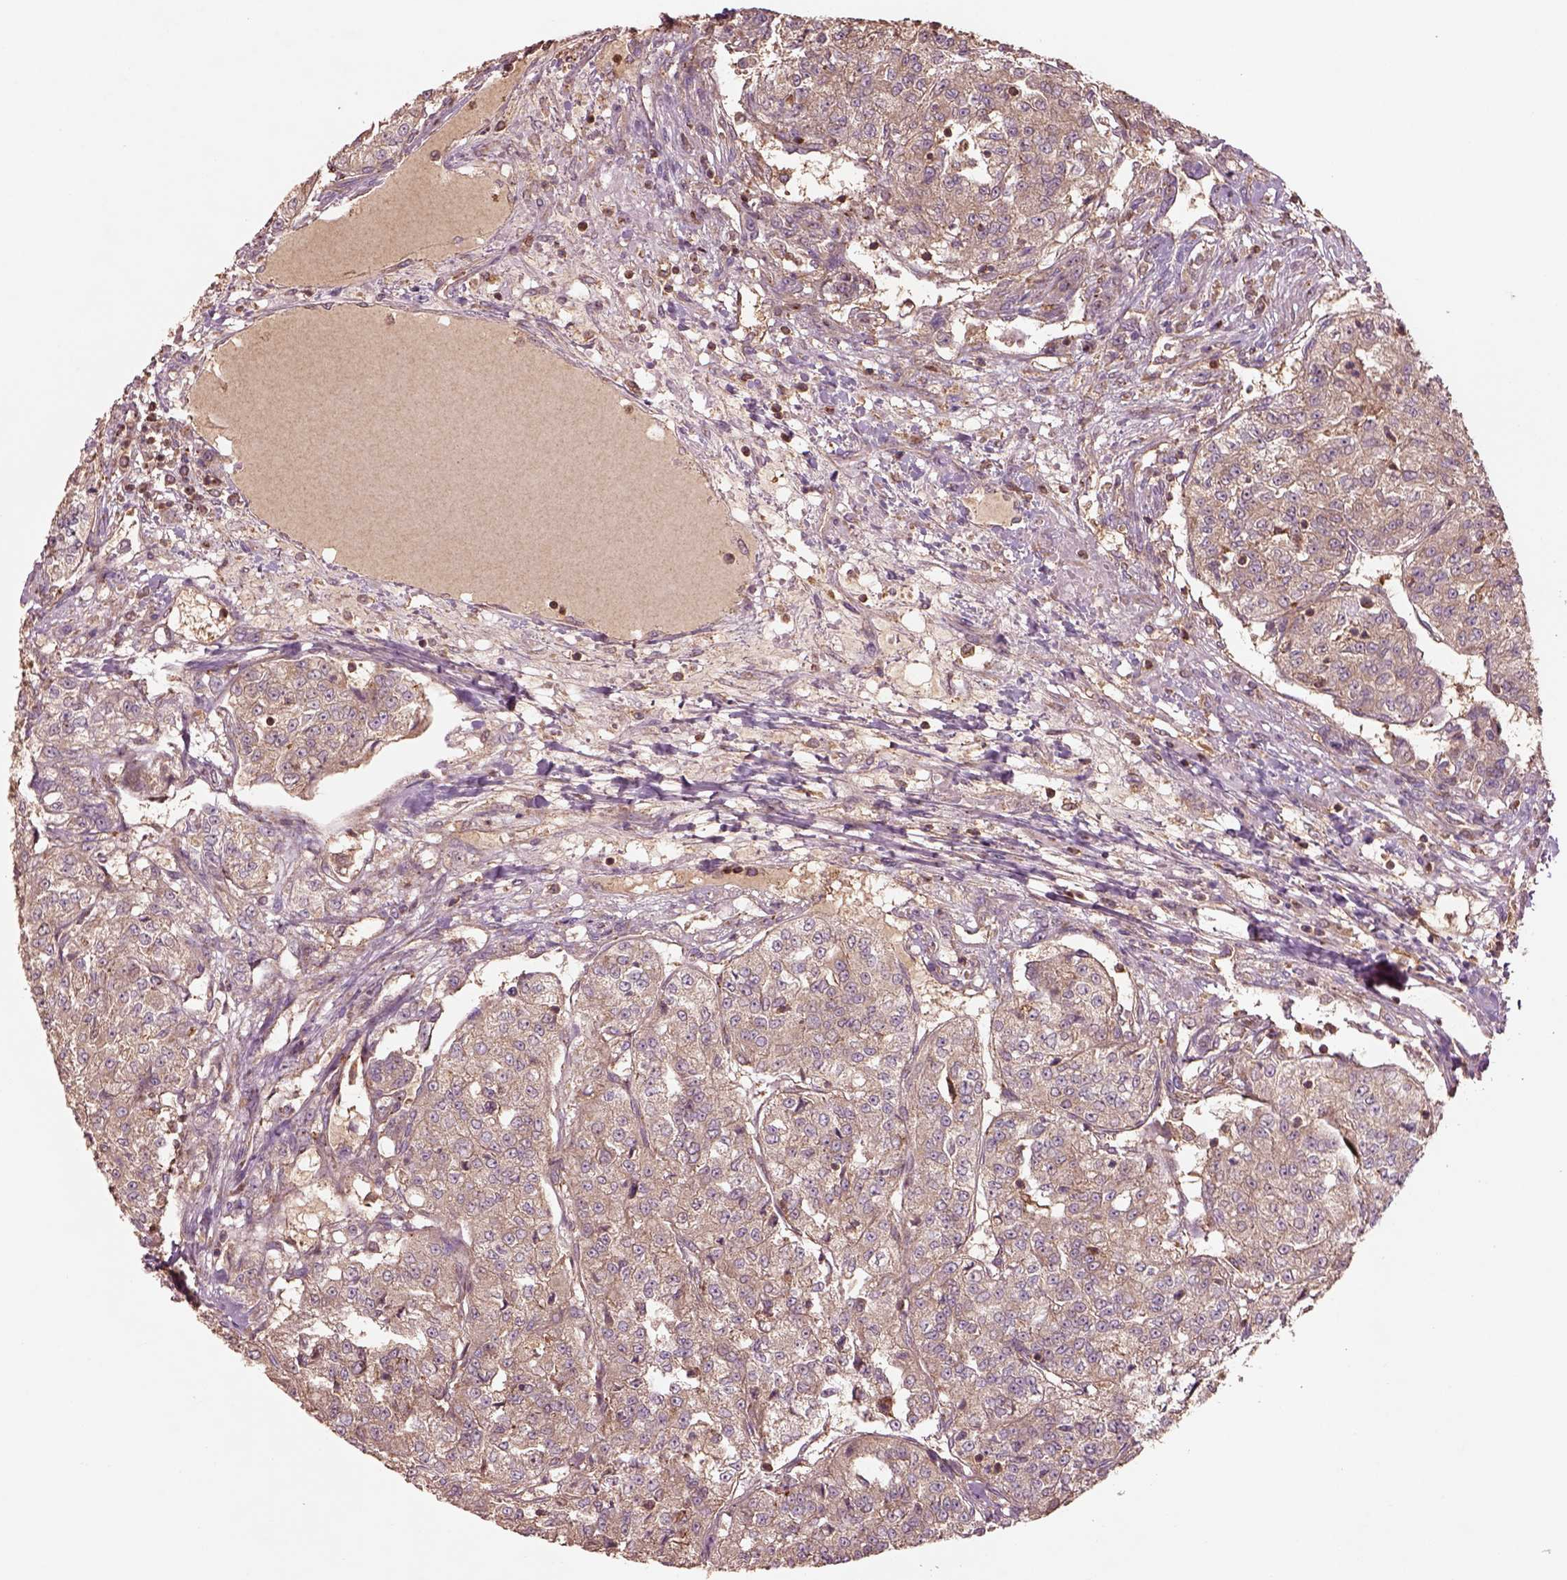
{"staining": {"intensity": "weak", "quantity": ">75%", "location": "cytoplasmic/membranous"}, "tissue": "renal cancer", "cell_type": "Tumor cells", "image_type": "cancer", "snomed": [{"axis": "morphology", "description": "Adenocarcinoma, NOS"}, {"axis": "topography", "description": "Kidney"}], "caption": "DAB immunohistochemical staining of human renal adenocarcinoma reveals weak cytoplasmic/membranous protein expression in approximately >75% of tumor cells. The protein is shown in brown color, while the nuclei are stained blue.", "gene": "TRADD", "patient": {"sex": "female", "age": 63}}